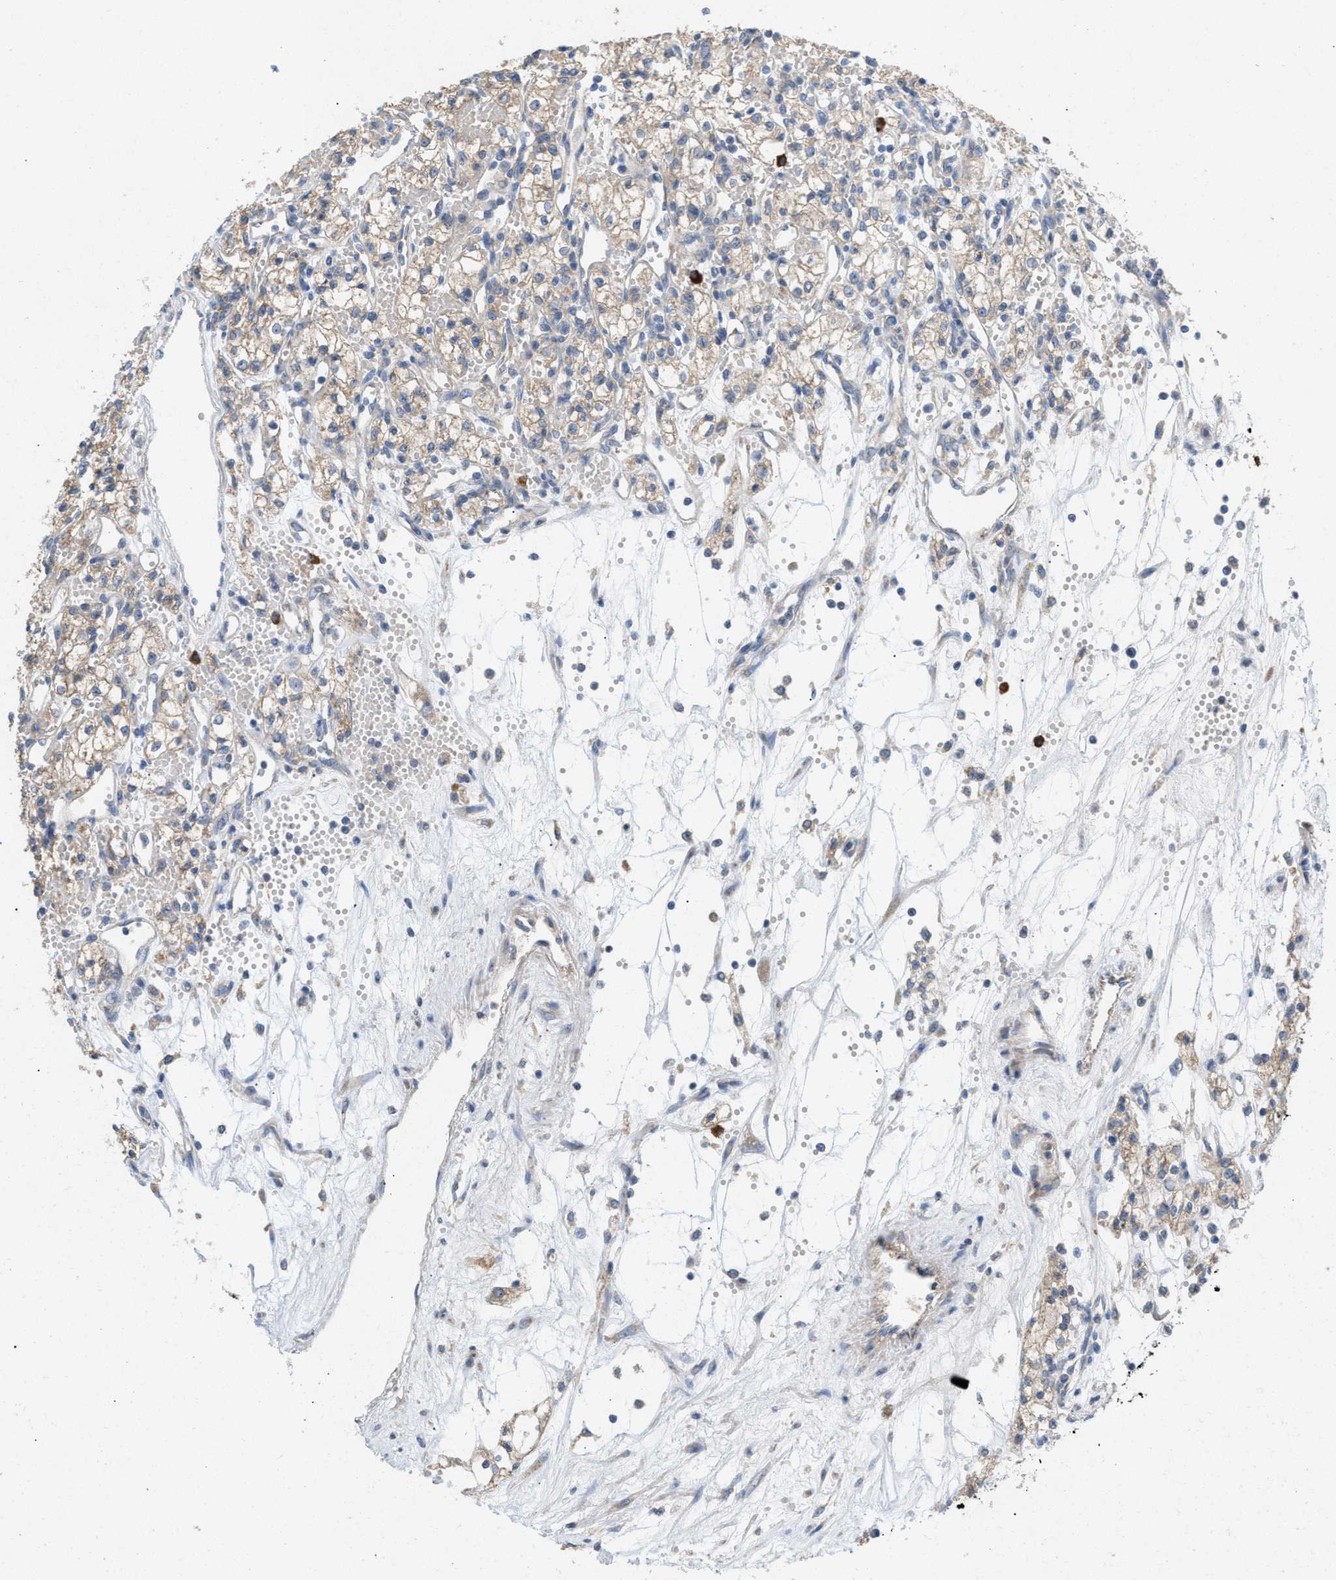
{"staining": {"intensity": "weak", "quantity": "25%-75%", "location": "cytoplasmic/membranous"}, "tissue": "renal cancer", "cell_type": "Tumor cells", "image_type": "cancer", "snomed": [{"axis": "morphology", "description": "Adenocarcinoma, NOS"}, {"axis": "topography", "description": "Kidney"}], "caption": "There is low levels of weak cytoplasmic/membranous positivity in tumor cells of renal adenocarcinoma, as demonstrated by immunohistochemical staining (brown color).", "gene": "DYNC2I1", "patient": {"sex": "male", "age": 59}}